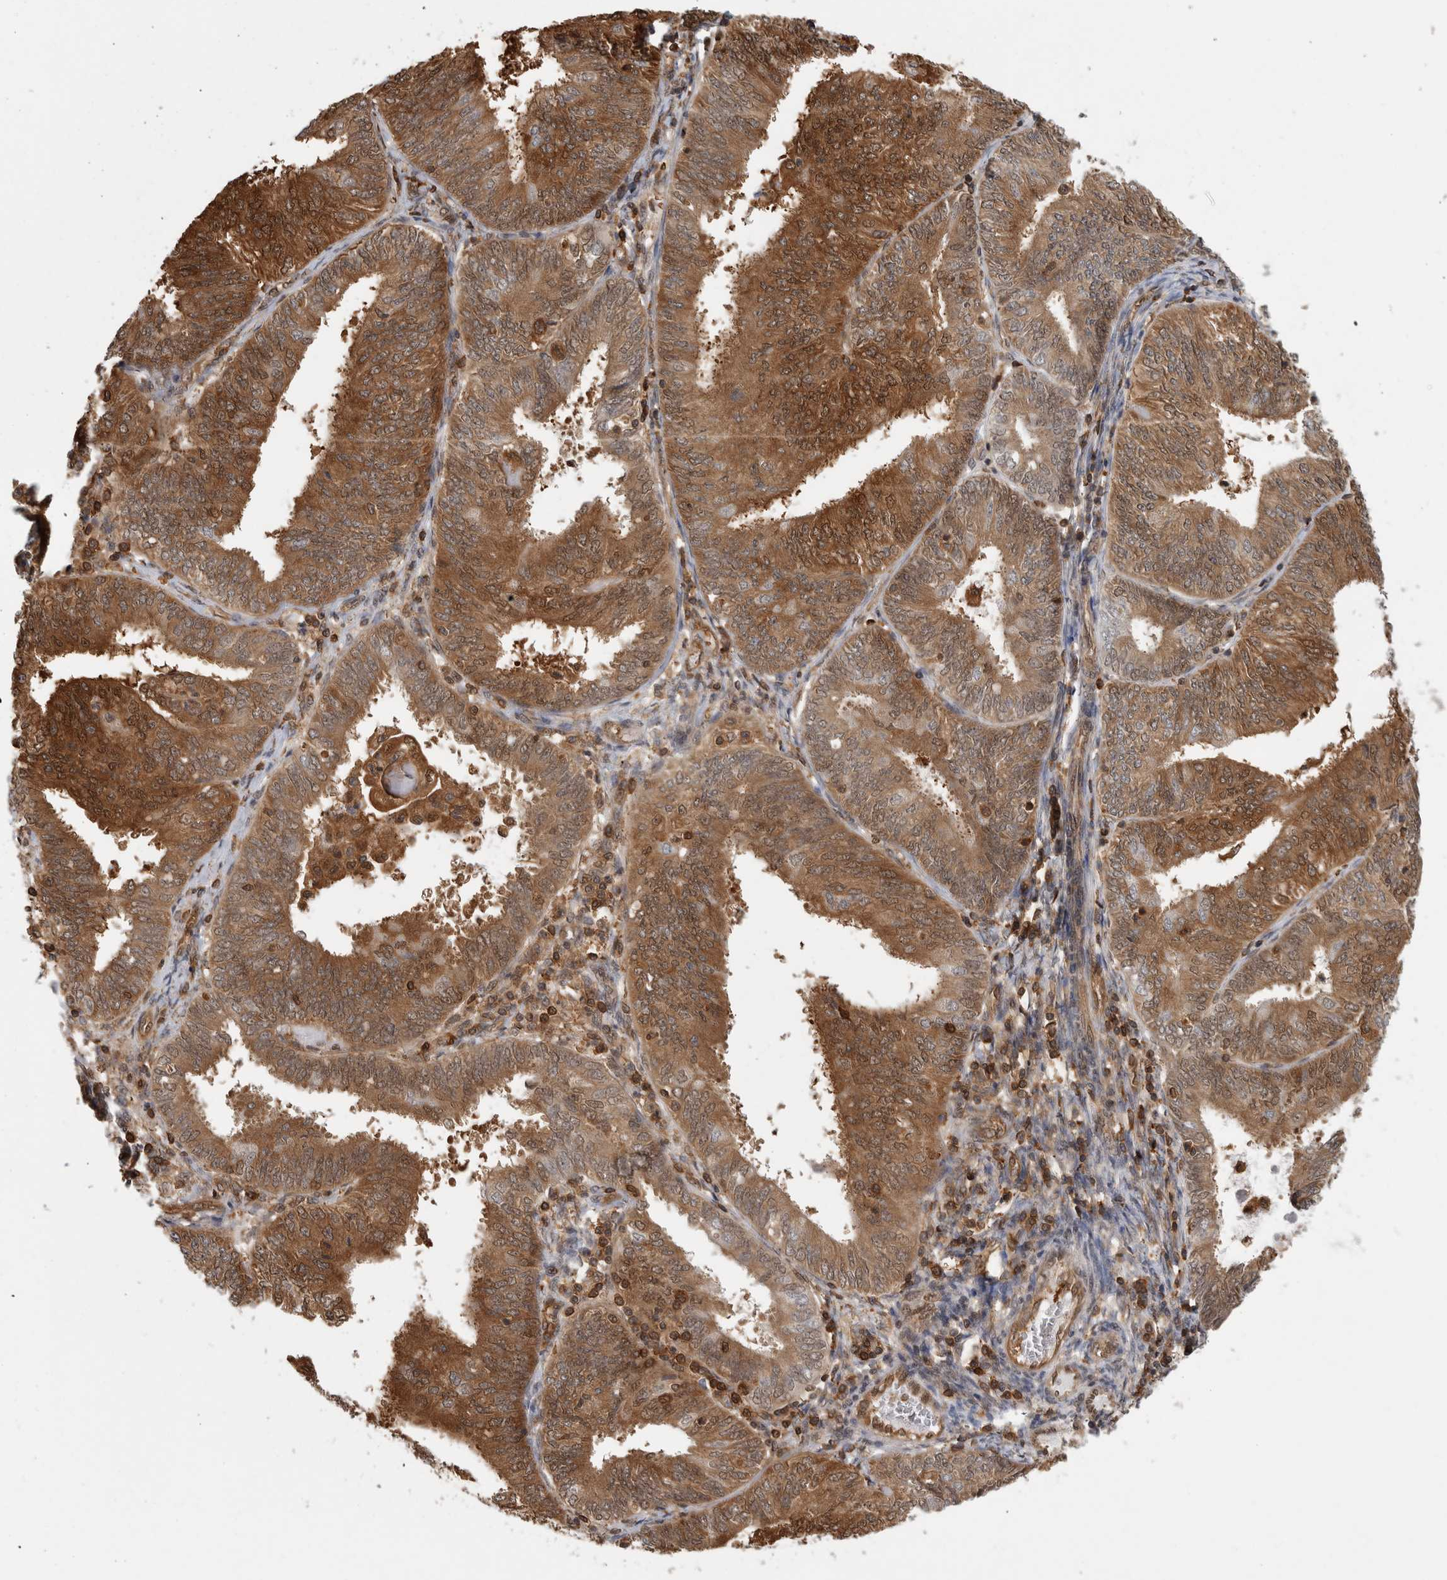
{"staining": {"intensity": "strong", "quantity": ">75%", "location": "cytoplasmic/membranous,nuclear"}, "tissue": "endometrial cancer", "cell_type": "Tumor cells", "image_type": "cancer", "snomed": [{"axis": "morphology", "description": "Adenocarcinoma, NOS"}, {"axis": "topography", "description": "Endometrium"}], "caption": "Immunohistochemistry (IHC) staining of endometrial adenocarcinoma, which shows high levels of strong cytoplasmic/membranous and nuclear staining in approximately >75% of tumor cells indicating strong cytoplasmic/membranous and nuclear protein expression. The staining was performed using DAB (brown) for protein detection and nuclei were counterstained in hematoxylin (blue).", "gene": "ASTN2", "patient": {"sex": "female", "age": 58}}